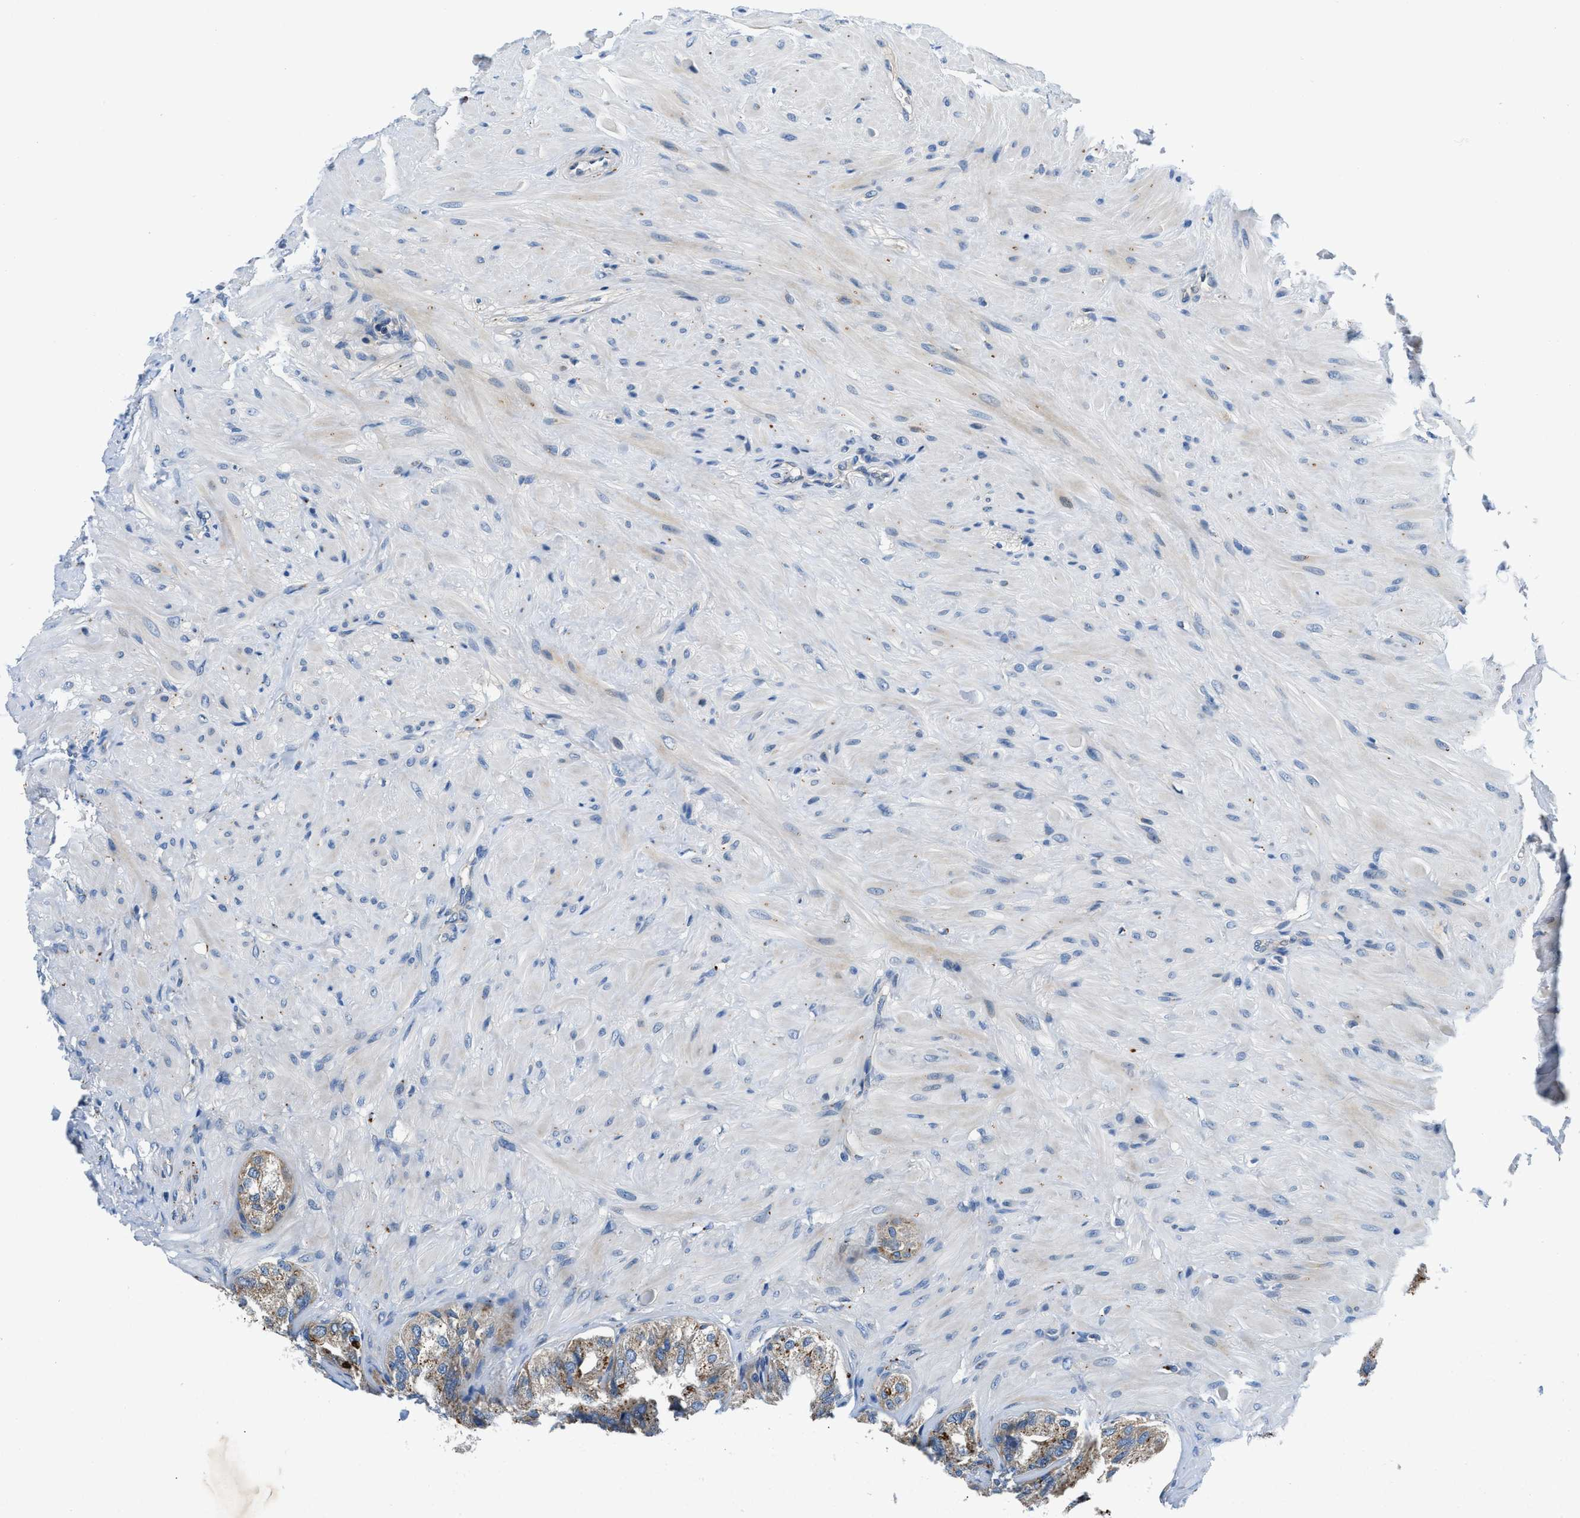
{"staining": {"intensity": "strong", "quantity": "25%-75%", "location": "cytoplasmic/membranous"}, "tissue": "seminal vesicle", "cell_type": "Glandular cells", "image_type": "normal", "snomed": [{"axis": "morphology", "description": "Normal tissue, NOS"}, {"axis": "topography", "description": "Seminal veicle"}], "caption": "Benign seminal vesicle shows strong cytoplasmic/membranous positivity in about 25%-75% of glandular cells, visualized by immunohistochemistry.", "gene": "ADGRE3", "patient": {"sex": "male", "age": 68}}